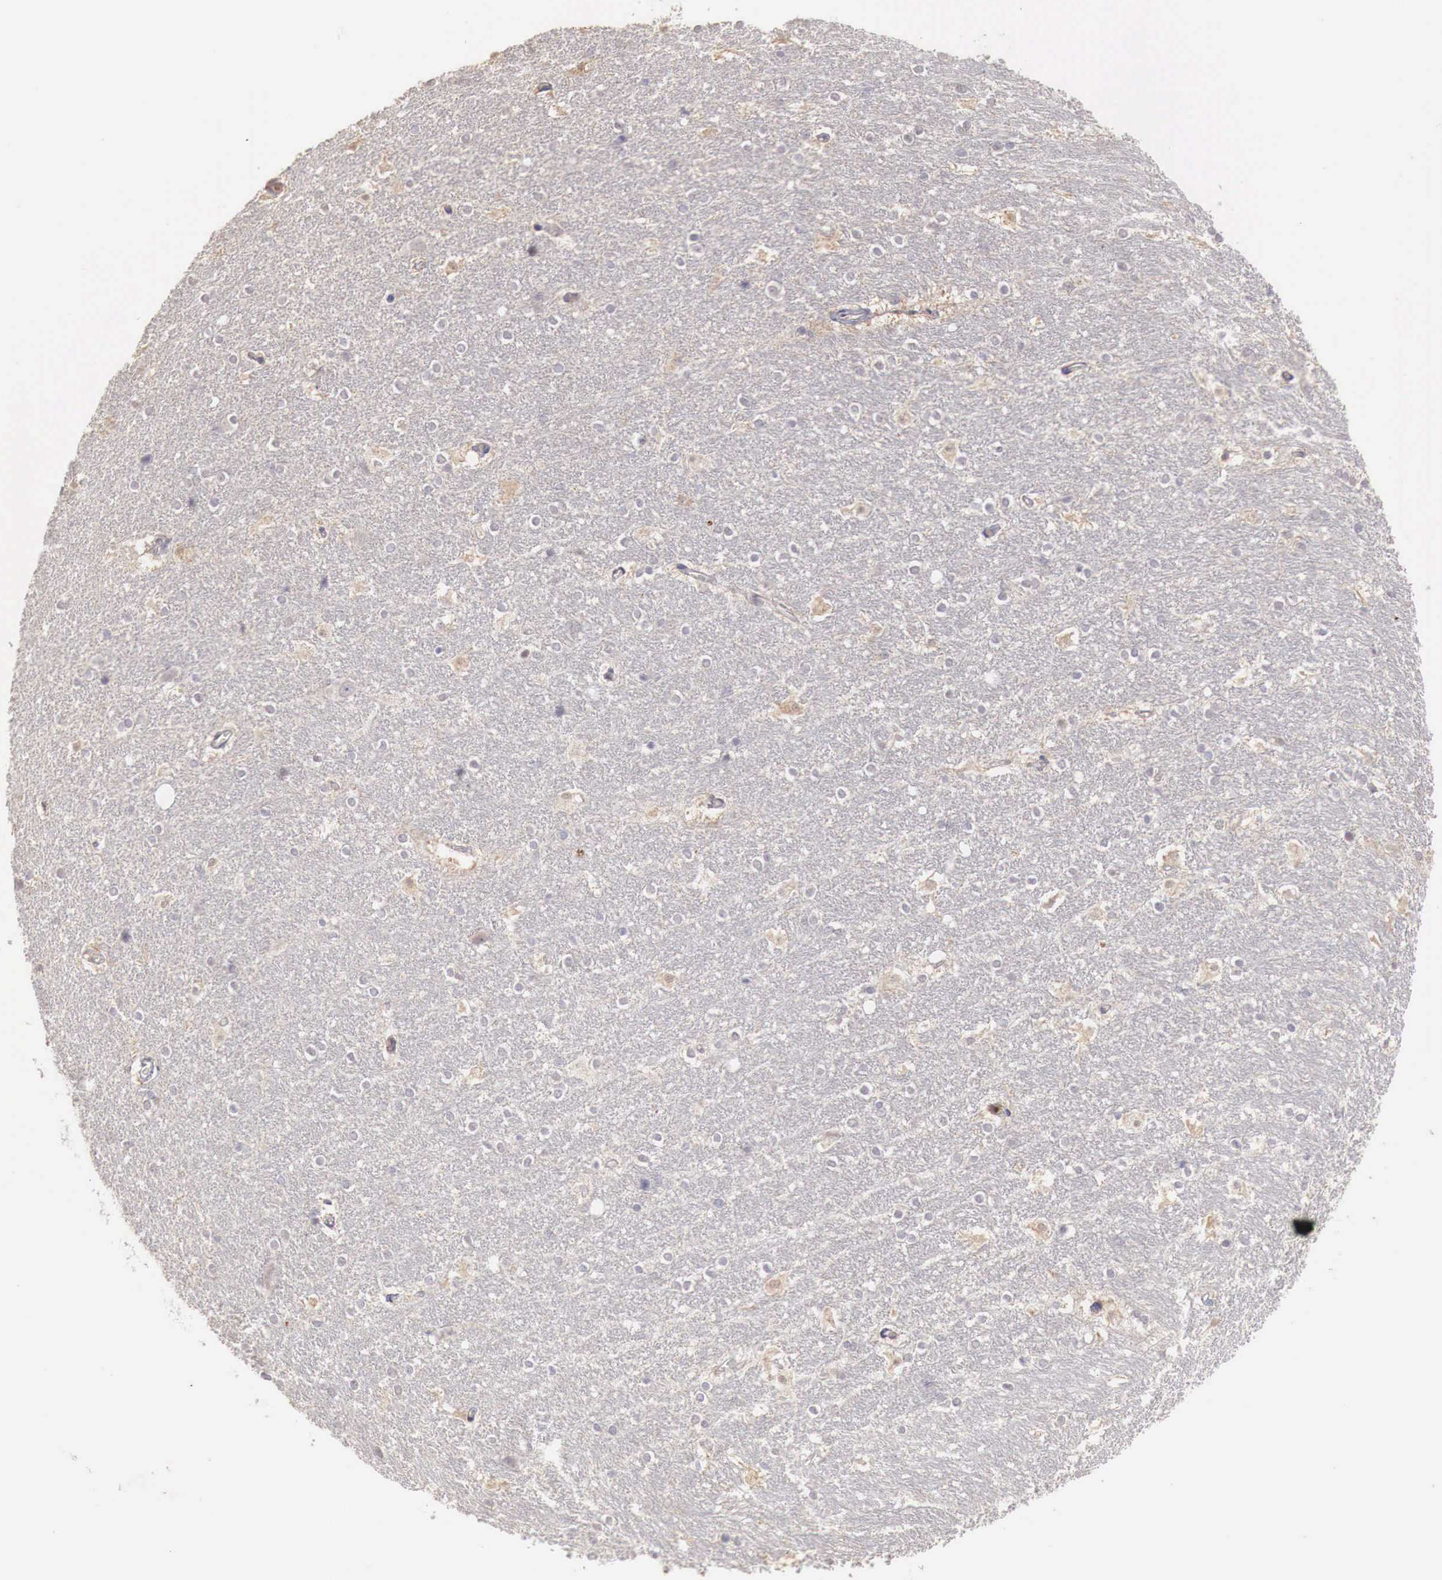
{"staining": {"intensity": "weak", "quantity": "25%-75%", "location": "cytoplasmic/membranous"}, "tissue": "hippocampus", "cell_type": "Neuronal cells", "image_type": "normal", "snomed": [{"axis": "morphology", "description": "Normal tissue, NOS"}, {"axis": "topography", "description": "Hippocampus"}], "caption": "Immunohistochemistry (IHC) photomicrograph of unremarkable hippocampus: human hippocampus stained using immunohistochemistry (IHC) demonstrates low levels of weak protein expression localized specifically in the cytoplasmic/membranous of neuronal cells, appearing as a cytoplasmic/membranous brown color.", "gene": "TBC1D9", "patient": {"sex": "female", "age": 19}}